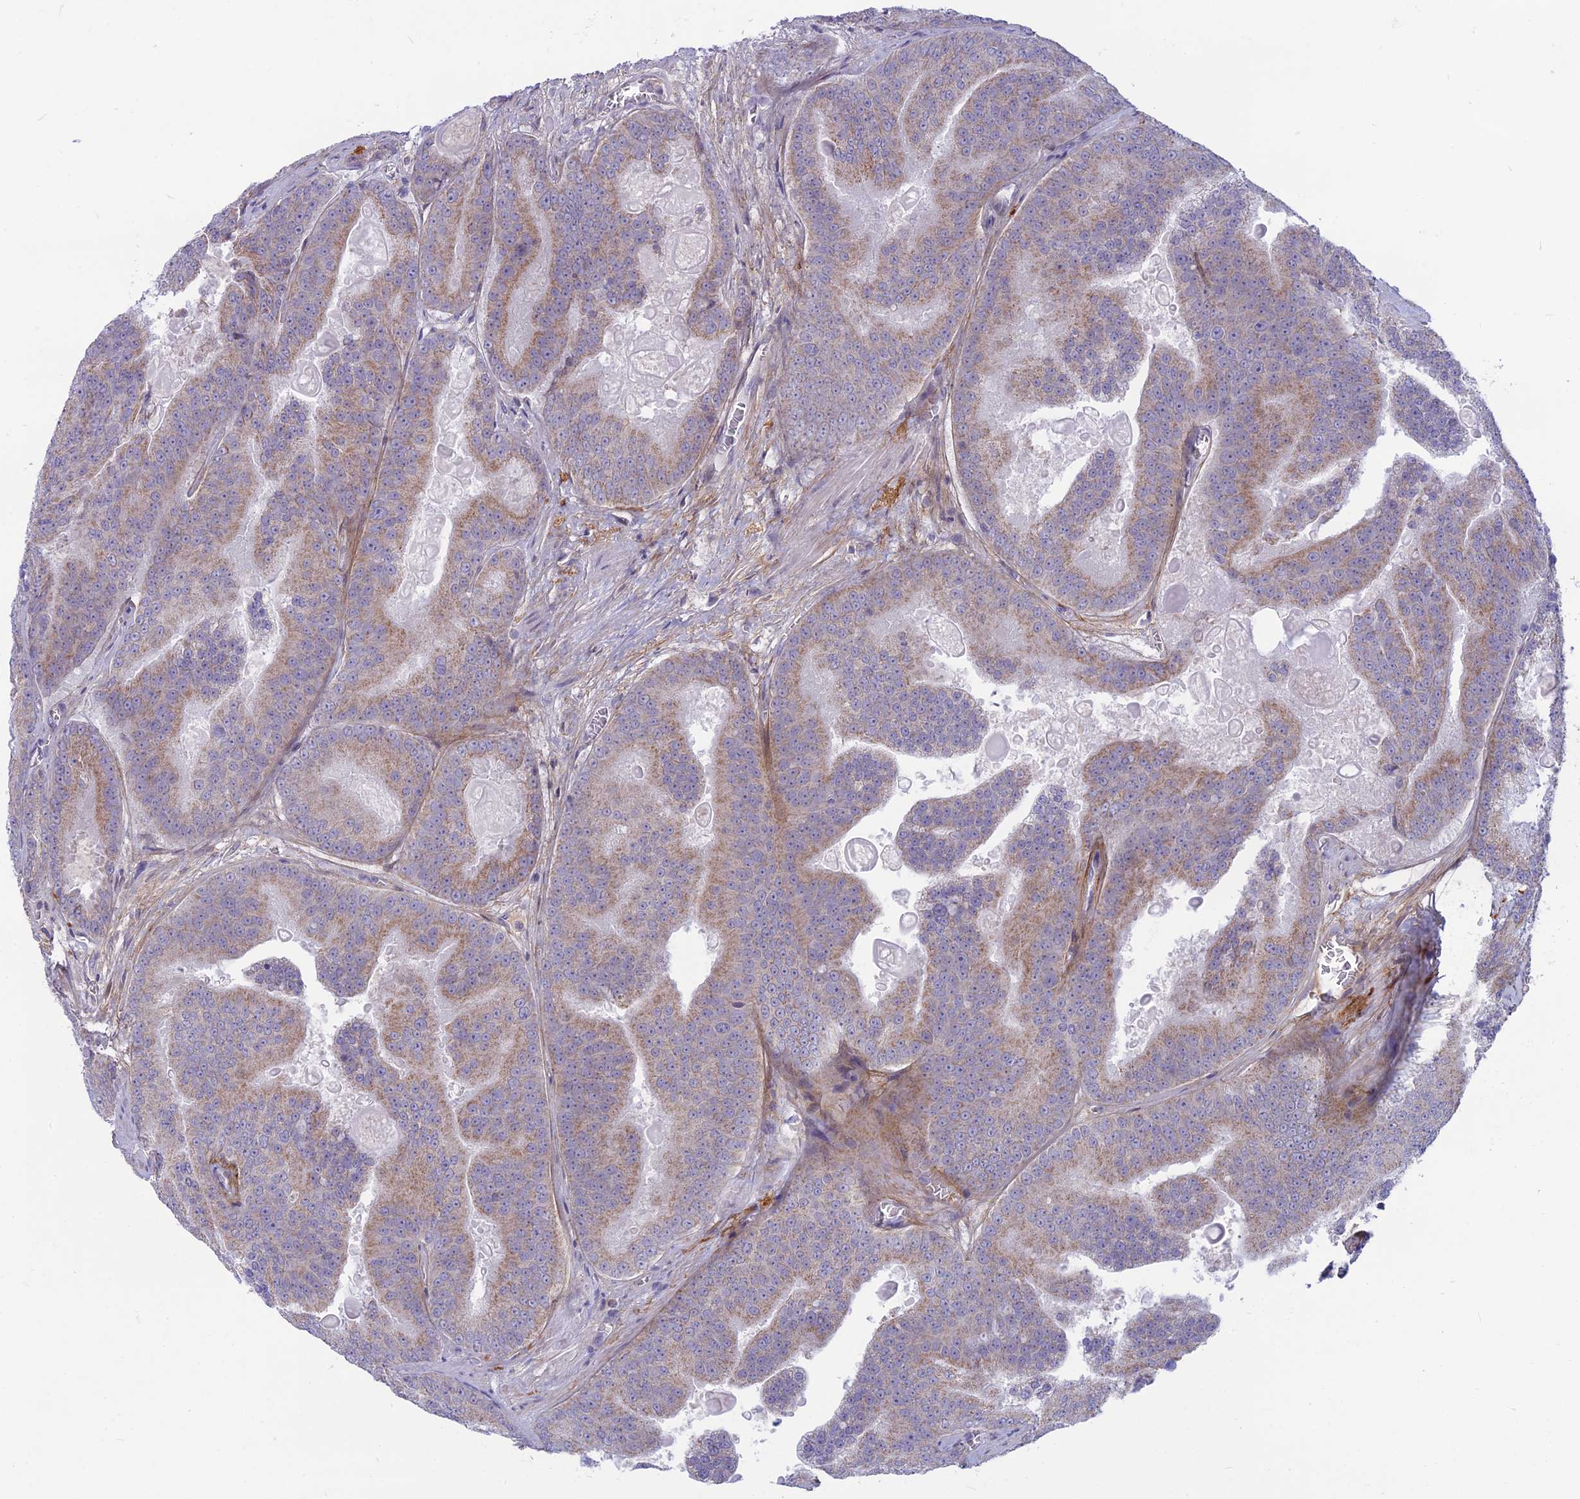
{"staining": {"intensity": "weak", "quantity": ">75%", "location": "cytoplasmic/membranous"}, "tissue": "prostate cancer", "cell_type": "Tumor cells", "image_type": "cancer", "snomed": [{"axis": "morphology", "description": "Adenocarcinoma, High grade"}, {"axis": "topography", "description": "Prostate"}], "caption": "The micrograph demonstrates a brown stain indicating the presence of a protein in the cytoplasmic/membranous of tumor cells in high-grade adenocarcinoma (prostate).", "gene": "PLAC9", "patient": {"sex": "male", "age": 61}}